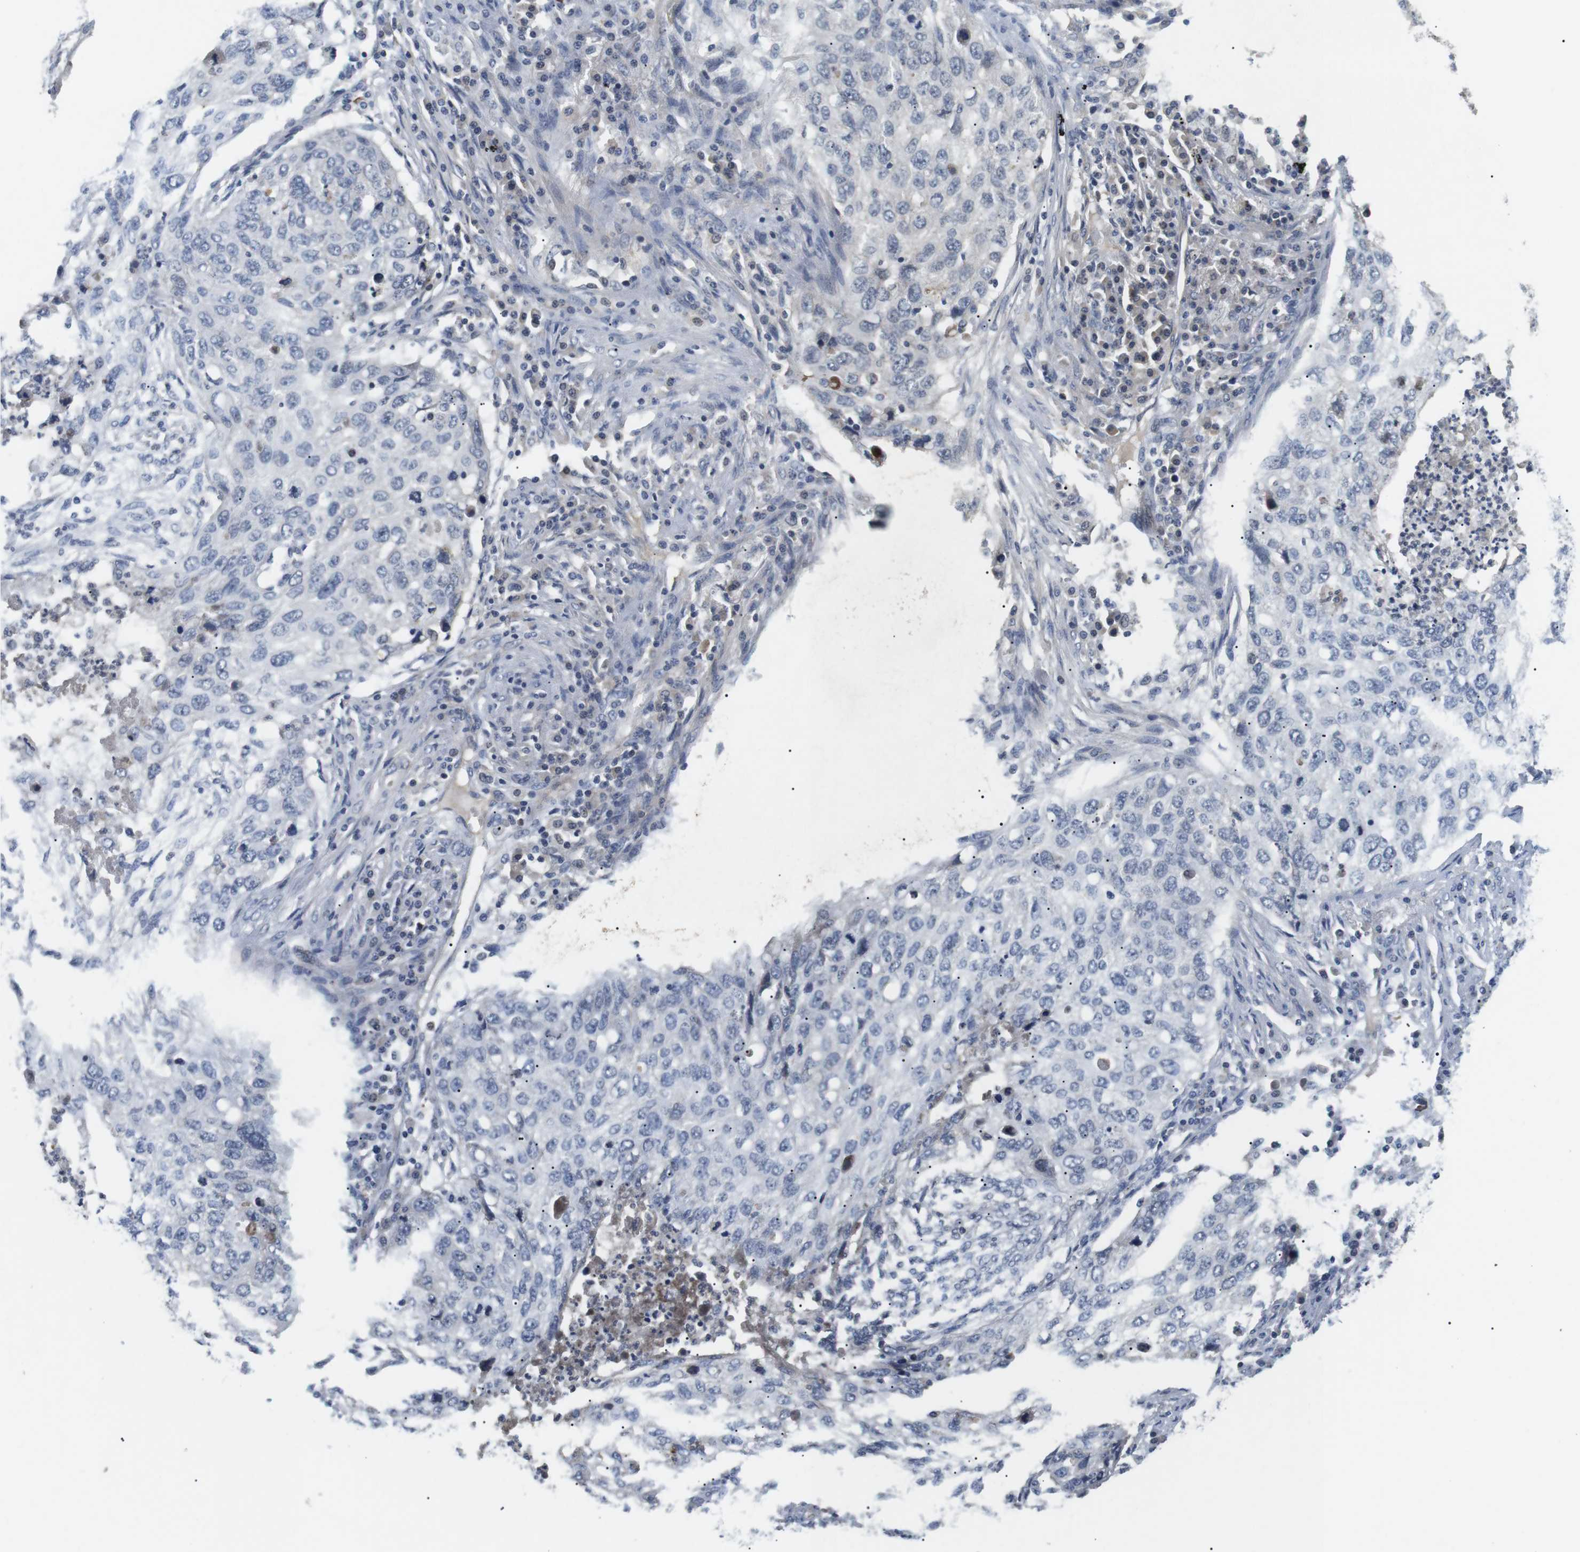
{"staining": {"intensity": "negative", "quantity": "none", "location": "none"}, "tissue": "lung cancer", "cell_type": "Tumor cells", "image_type": "cancer", "snomed": [{"axis": "morphology", "description": "Squamous cell carcinoma, NOS"}, {"axis": "topography", "description": "Lung"}], "caption": "The image demonstrates no staining of tumor cells in squamous cell carcinoma (lung). The staining was performed using DAB (3,3'-diaminobenzidine) to visualize the protein expression in brown, while the nuclei were stained in blue with hematoxylin (Magnification: 20x).", "gene": "NECTIN1", "patient": {"sex": "female", "age": 63}}